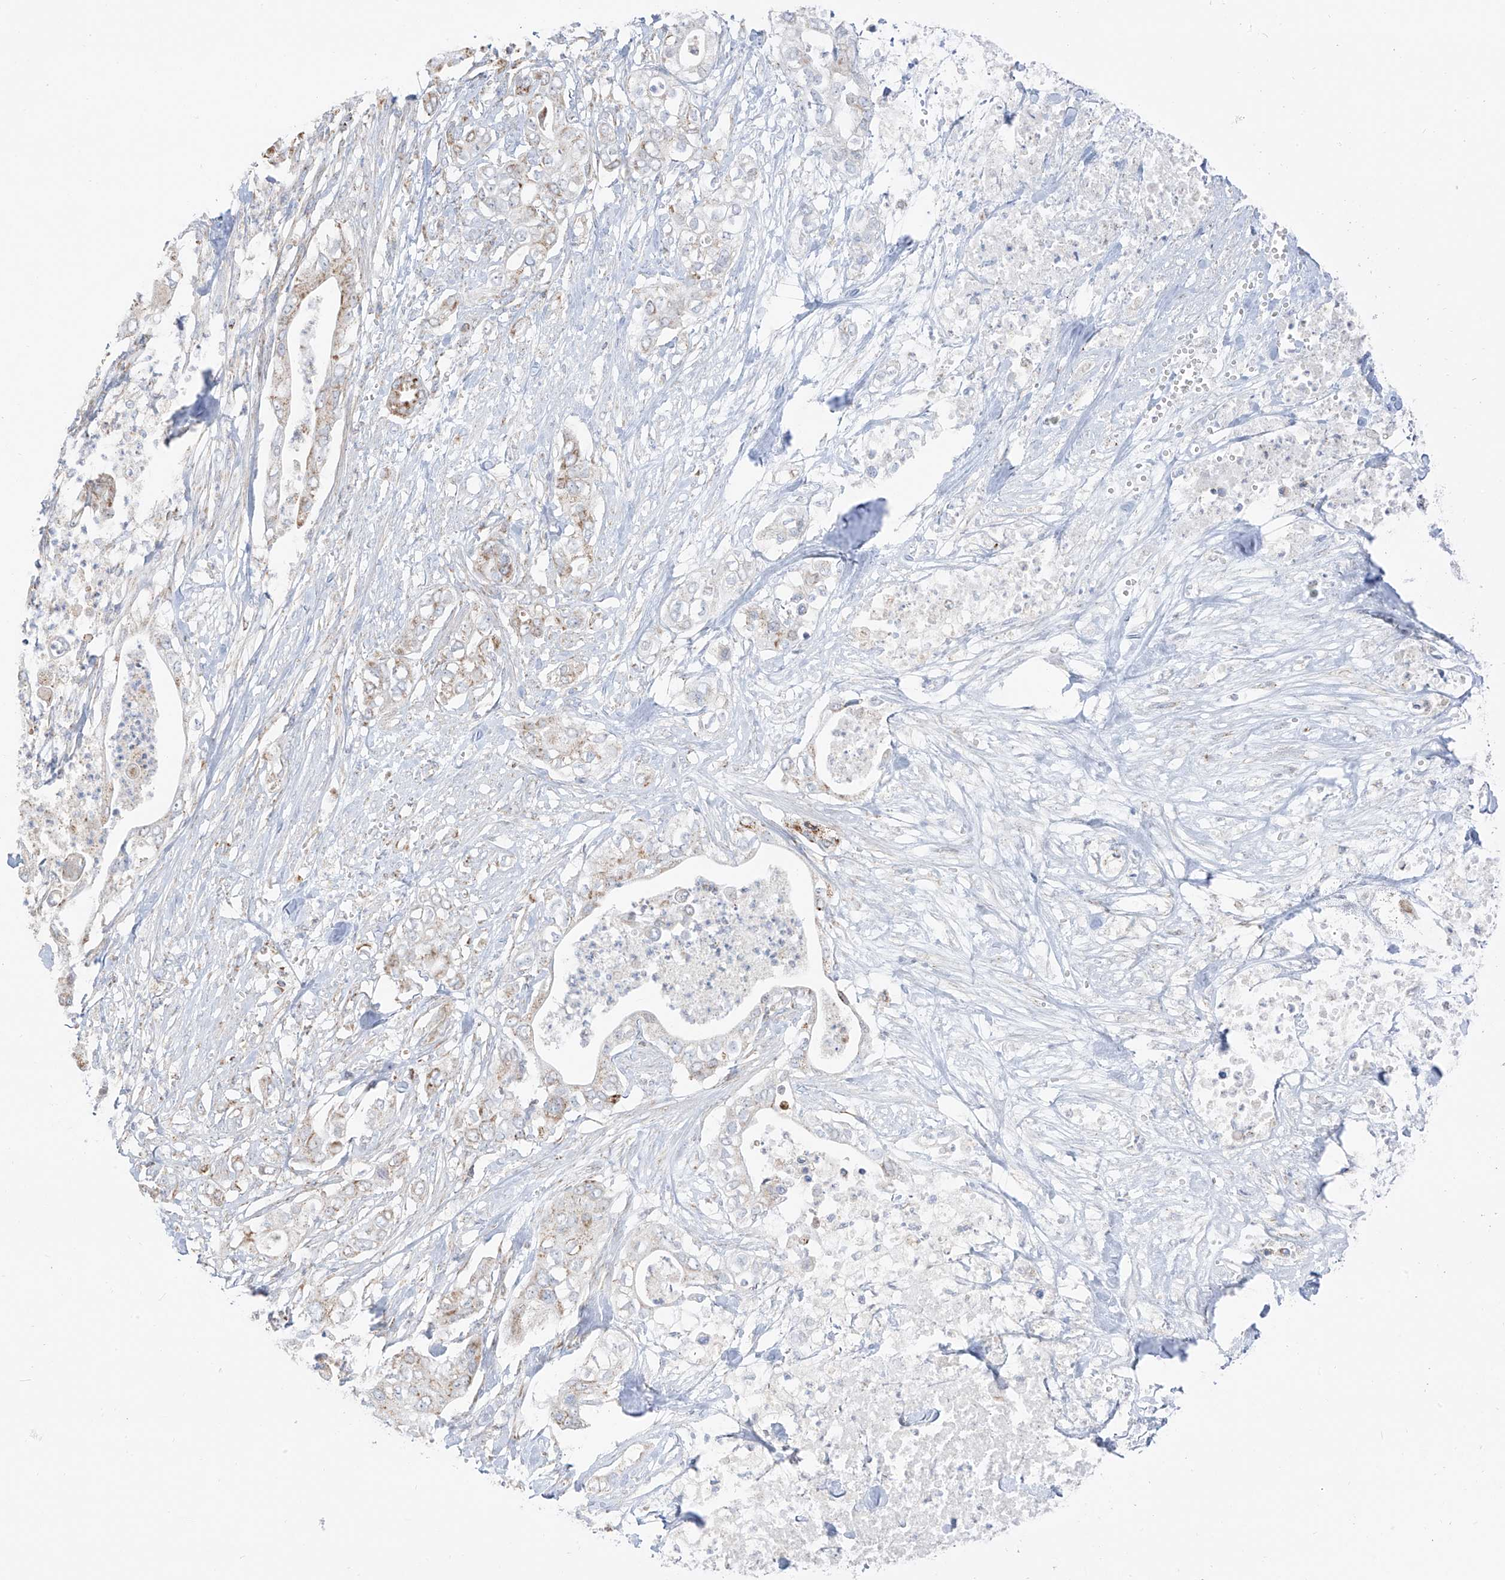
{"staining": {"intensity": "weak", "quantity": "<25%", "location": "cytoplasmic/membranous"}, "tissue": "pancreatic cancer", "cell_type": "Tumor cells", "image_type": "cancer", "snomed": [{"axis": "morphology", "description": "Adenocarcinoma, NOS"}, {"axis": "topography", "description": "Pancreas"}], "caption": "This is an immunohistochemistry image of human pancreatic adenocarcinoma. There is no positivity in tumor cells.", "gene": "ETHE1", "patient": {"sex": "female", "age": 78}}